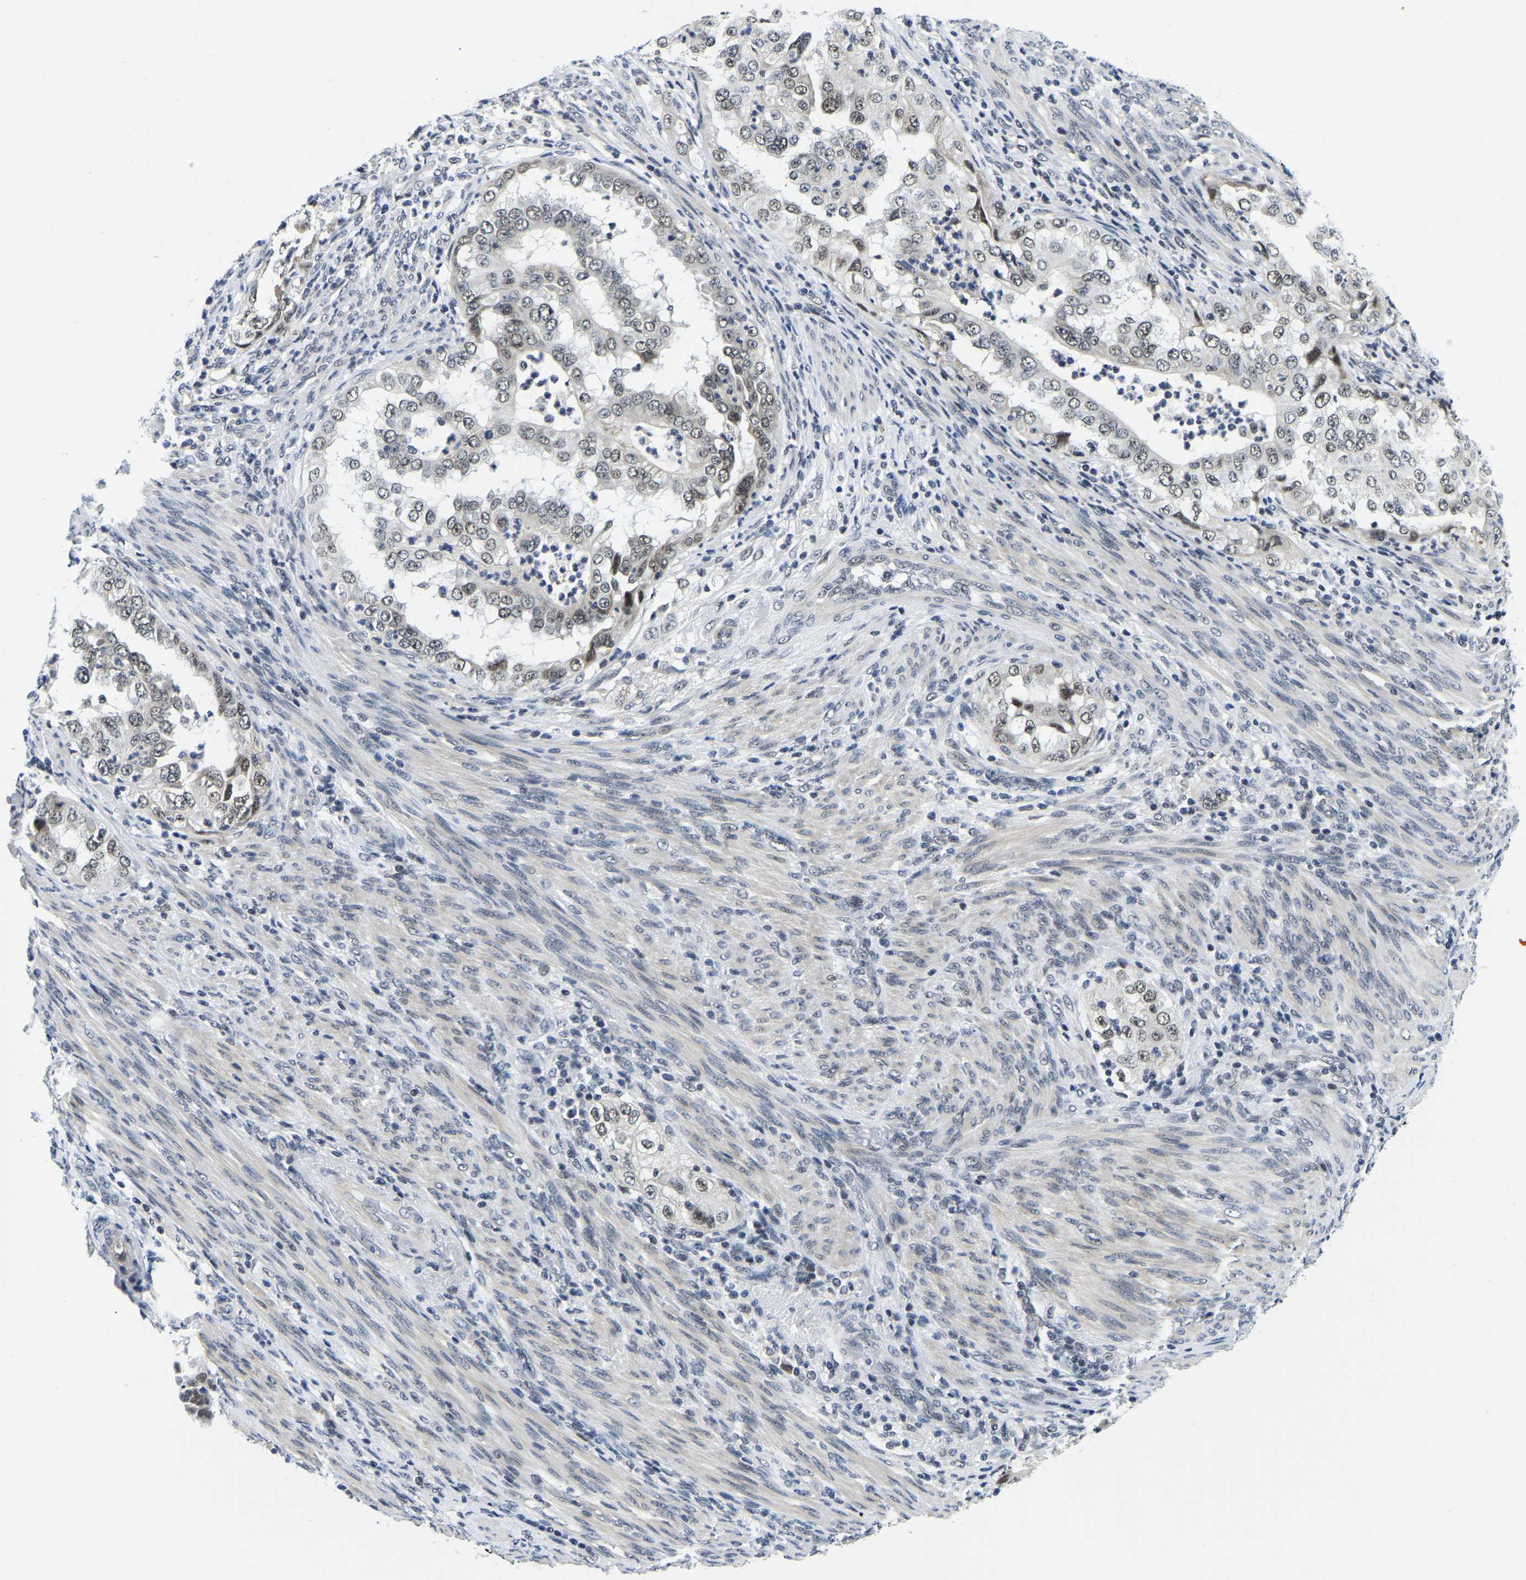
{"staining": {"intensity": "weak", "quantity": "25%-75%", "location": "nuclear"}, "tissue": "endometrial cancer", "cell_type": "Tumor cells", "image_type": "cancer", "snomed": [{"axis": "morphology", "description": "Adenocarcinoma, NOS"}, {"axis": "topography", "description": "Endometrium"}], "caption": "Brown immunohistochemical staining in human adenocarcinoma (endometrial) exhibits weak nuclear positivity in about 25%-75% of tumor cells. (Stains: DAB in brown, nuclei in blue, Microscopy: brightfield microscopy at high magnification).", "gene": "POLDIP3", "patient": {"sex": "female", "age": 85}}